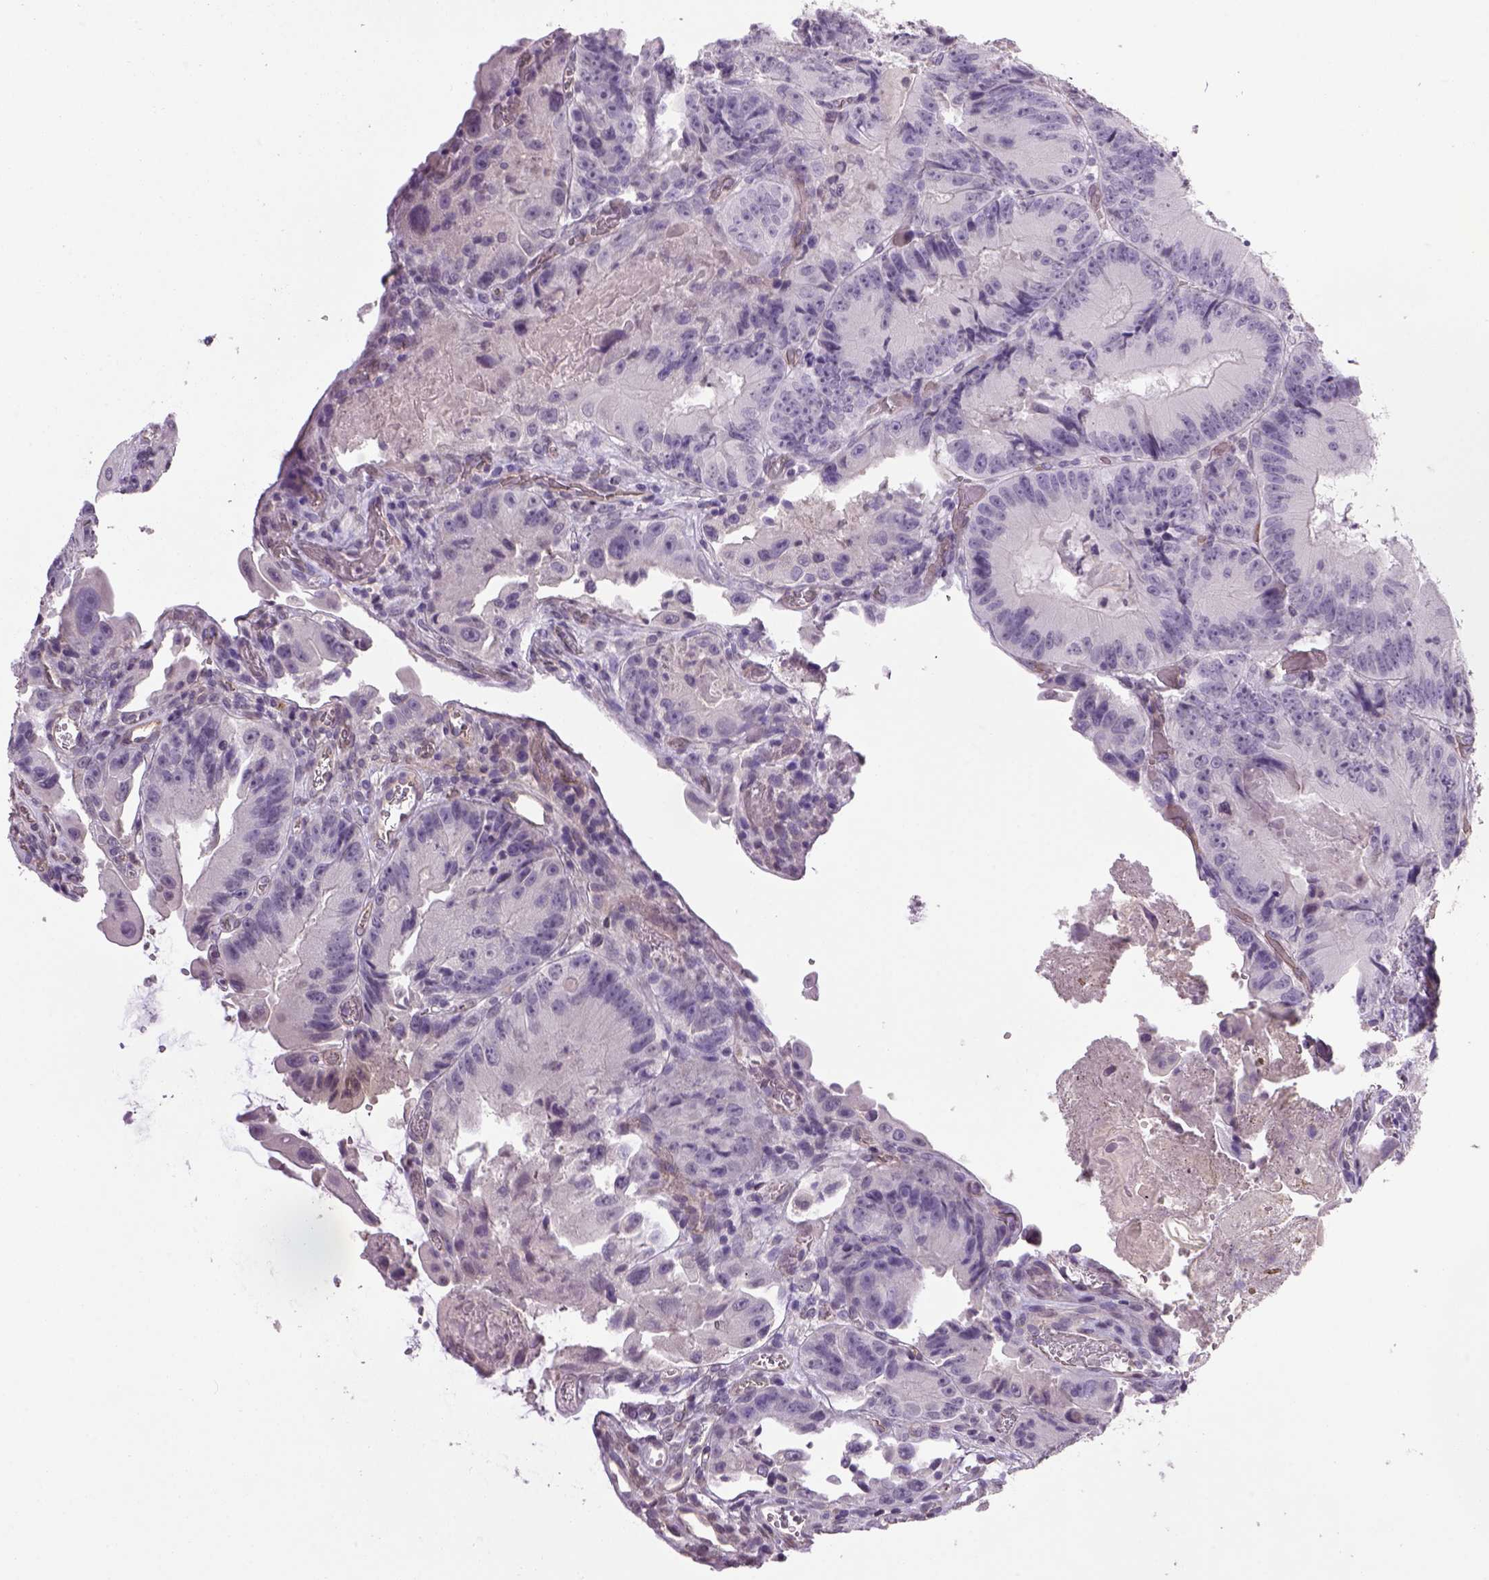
{"staining": {"intensity": "negative", "quantity": "none", "location": "none"}, "tissue": "colorectal cancer", "cell_type": "Tumor cells", "image_type": "cancer", "snomed": [{"axis": "morphology", "description": "Adenocarcinoma, NOS"}, {"axis": "topography", "description": "Colon"}], "caption": "The image shows no significant expression in tumor cells of colorectal cancer. (Brightfield microscopy of DAB immunohistochemistry (IHC) at high magnification).", "gene": "PRRT1", "patient": {"sex": "female", "age": 86}}